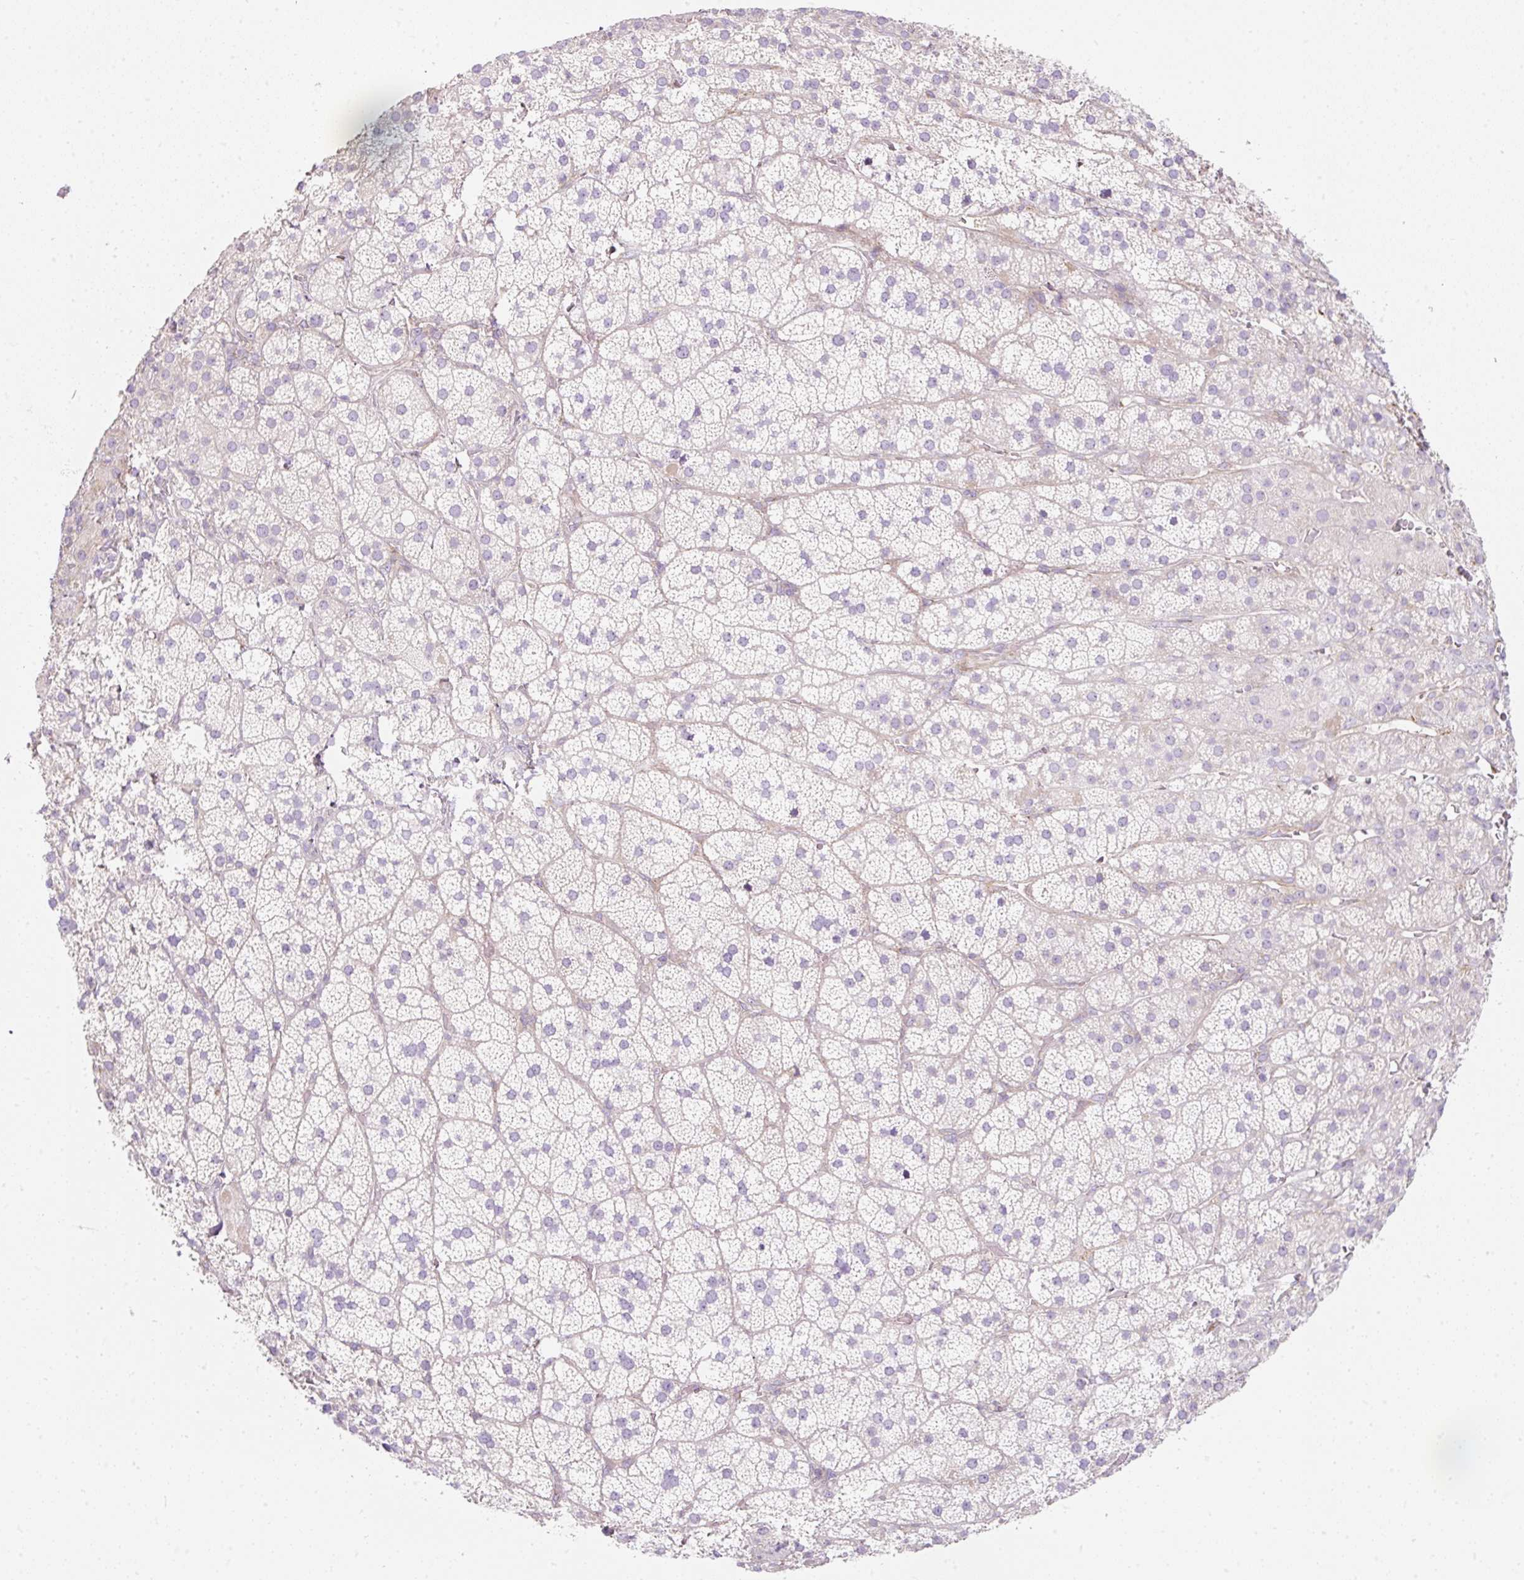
{"staining": {"intensity": "negative", "quantity": "none", "location": "none"}, "tissue": "adrenal gland", "cell_type": "Glandular cells", "image_type": "normal", "snomed": [{"axis": "morphology", "description": "Normal tissue, NOS"}, {"axis": "topography", "description": "Adrenal gland"}], "caption": "This is an immunohistochemistry (IHC) histopathology image of normal adrenal gland. There is no staining in glandular cells.", "gene": "ERAP2", "patient": {"sex": "male", "age": 57}}